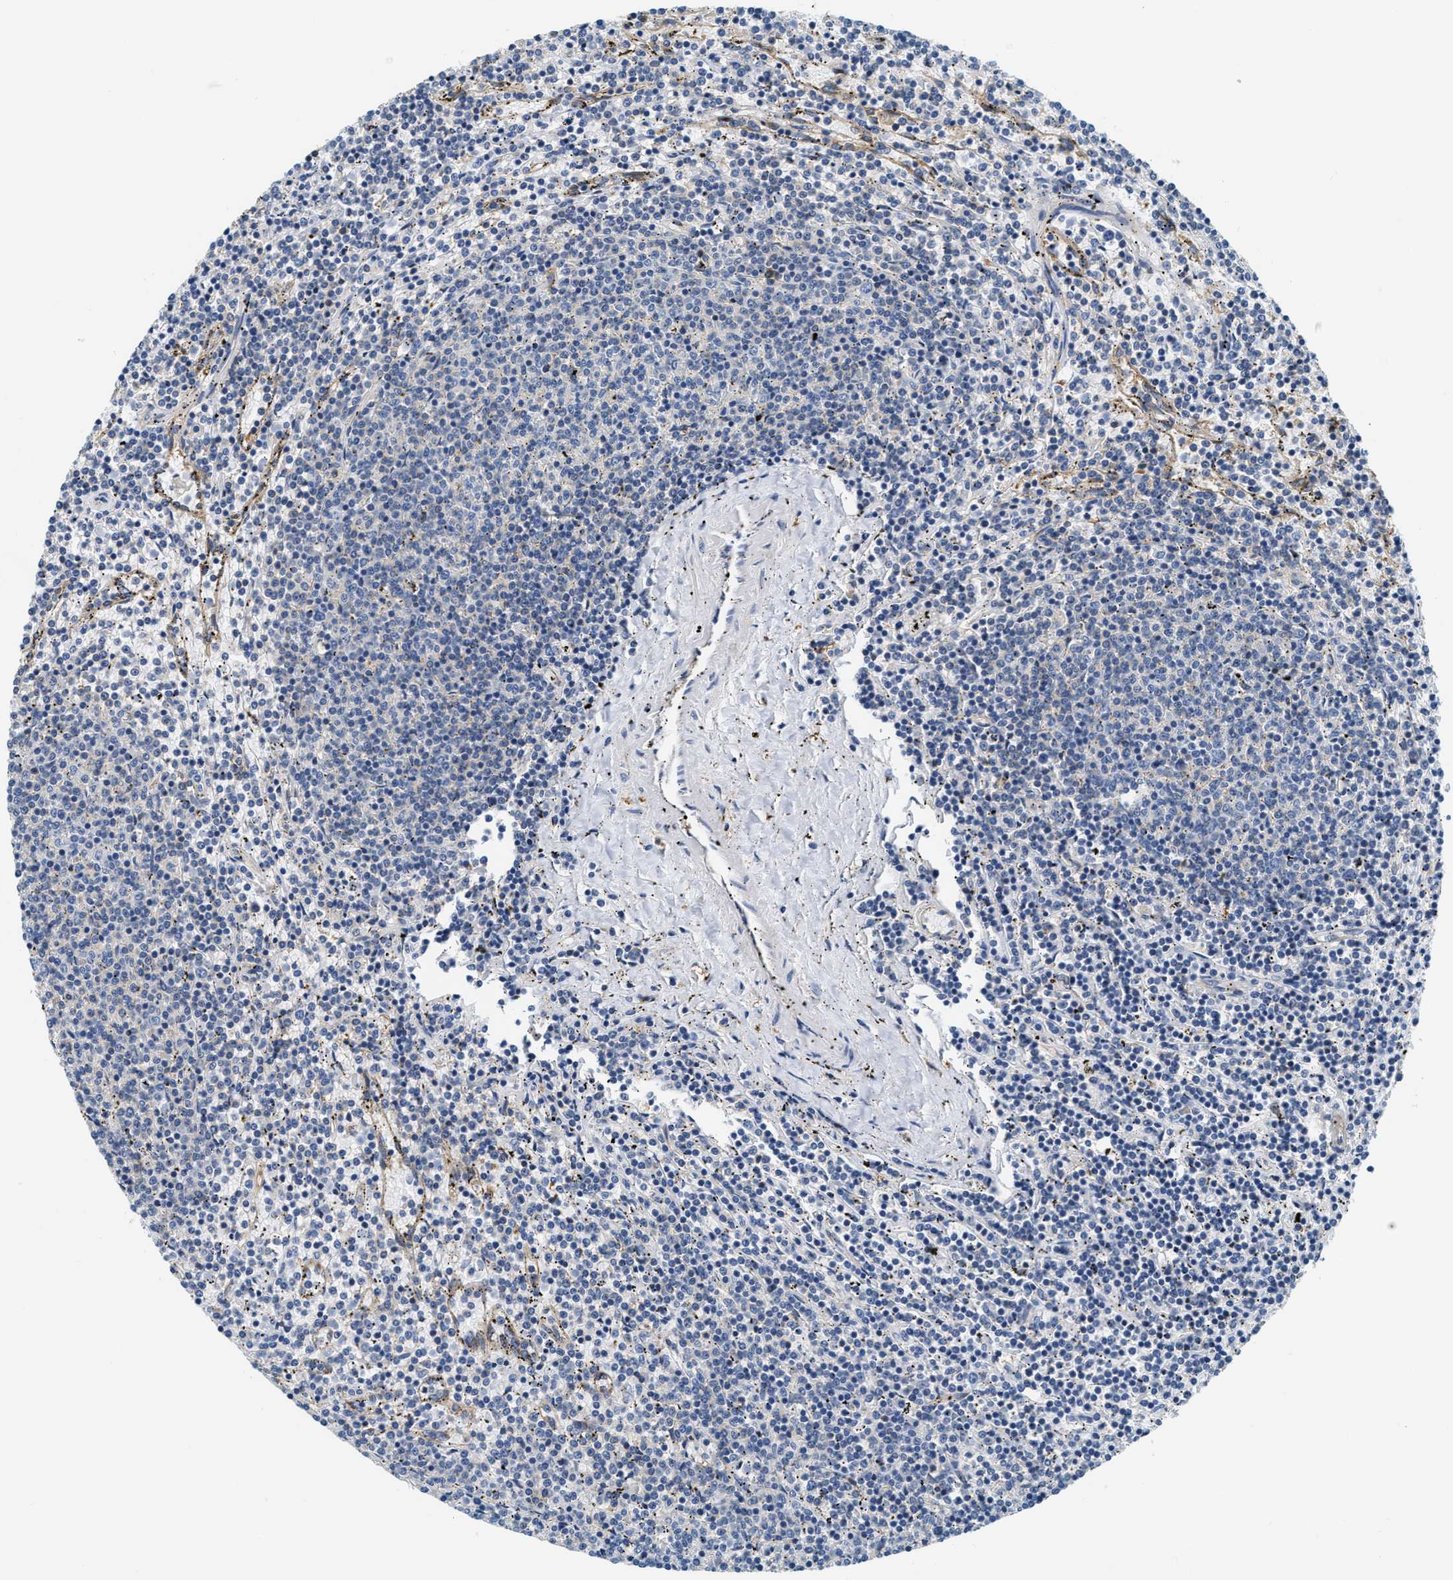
{"staining": {"intensity": "negative", "quantity": "none", "location": "none"}, "tissue": "lymphoma", "cell_type": "Tumor cells", "image_type": "cancer", "snomed": [{"axis": "morphology", "description": "Malignant lymphoma, non-Hodgkin's type, Low grade"}, {"axis": "topography", "description": "Spleen"}], "caption": "This image is of low-grade malignant lymphoma, non-Hodgkin's type stained with IHC to label a protein in brown with the nuclei are counter-stained blue. There is no staining in tumor cells.", "gene": "NSUN7", "patient": {"sex": "female", "age": 50}}